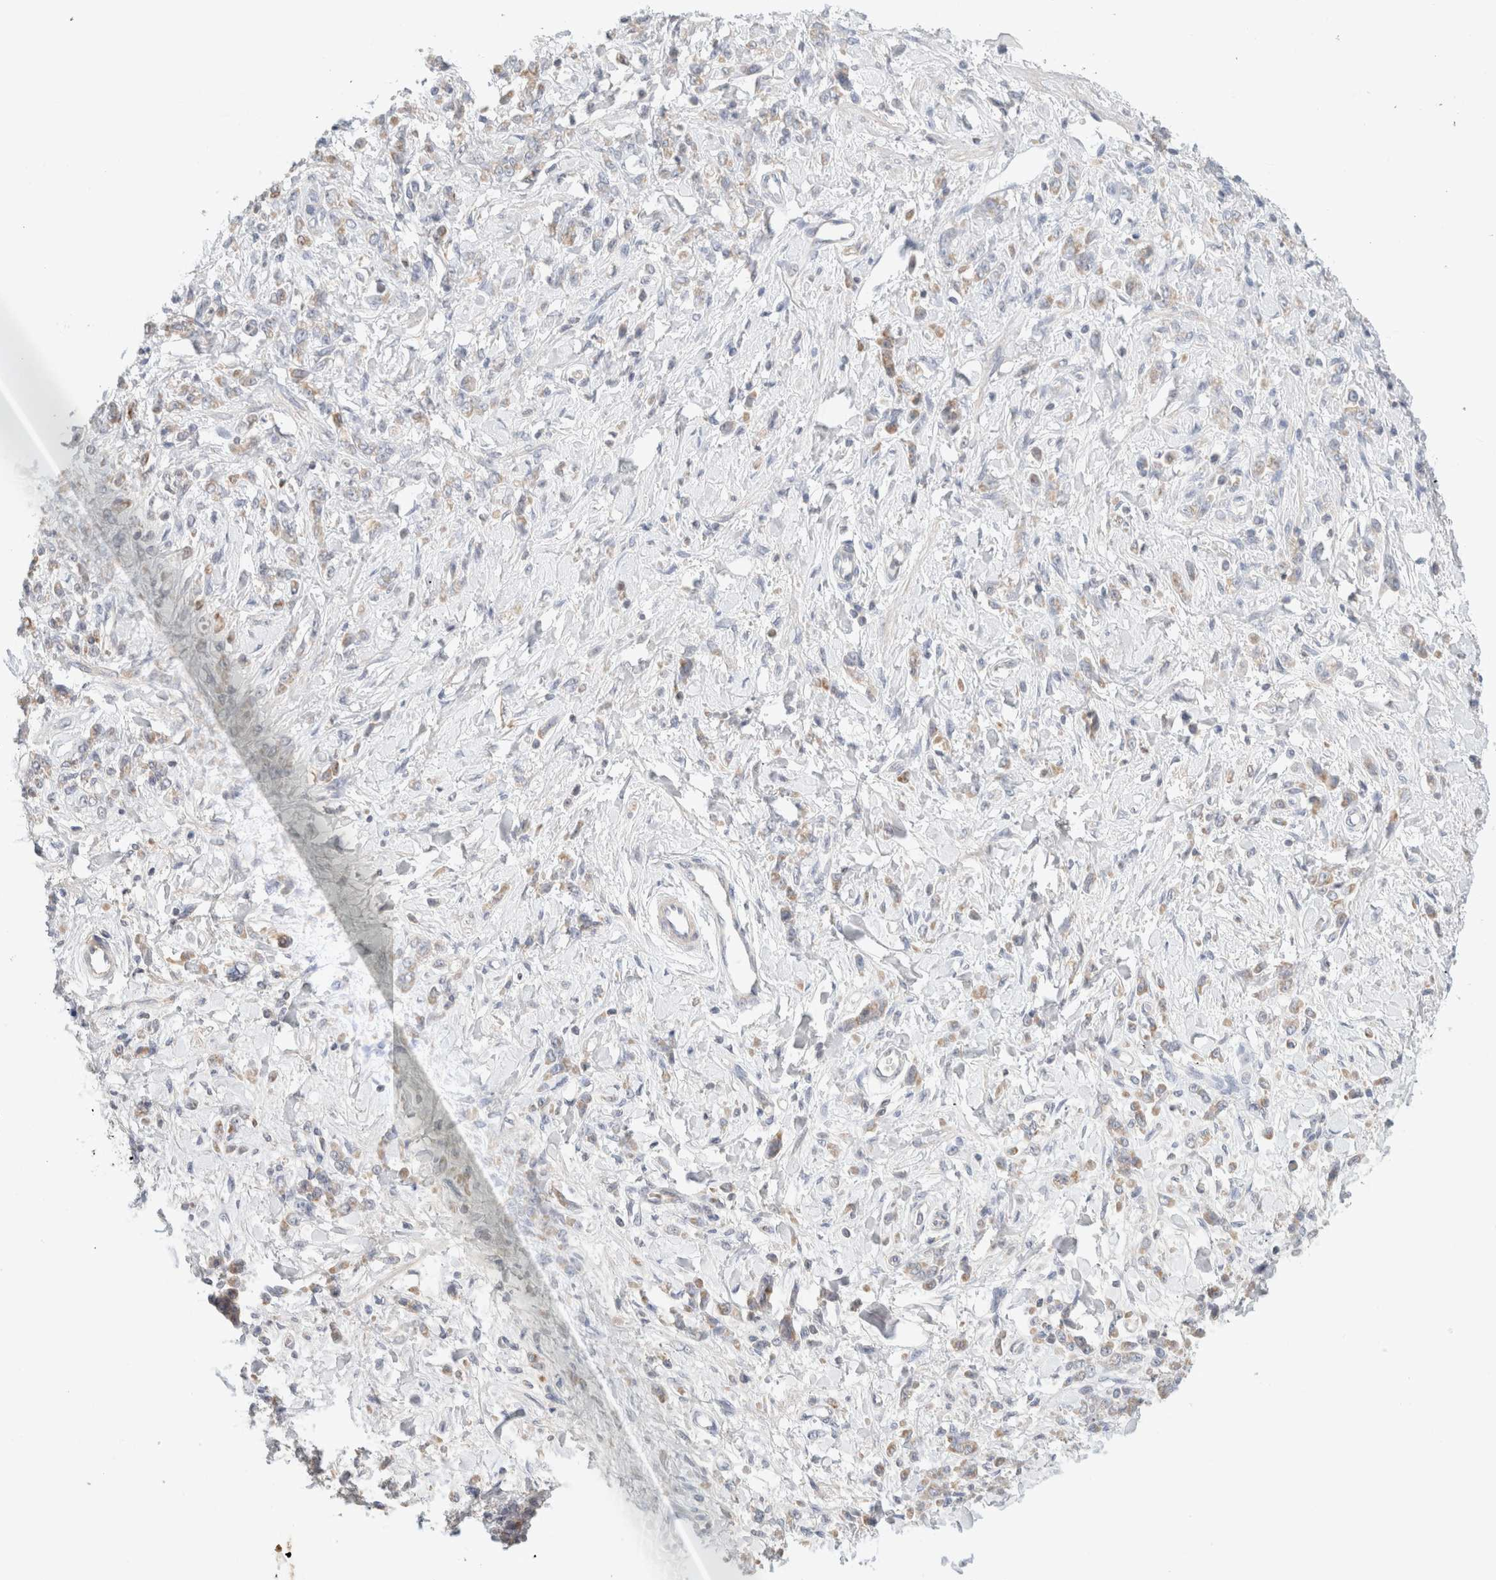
{"staining": {"intensity": "negative", "quantity": "none", "location": "none"}, "tissue": "stomach cancer", "cell_type": "Tumor cells", "image_type": "cancer", "snomed": [{"axis": "morphology", "description": "Normal tissue, NOS"}, {"axis": "morphology", "description": "Adenocarcinoma, NOS"}, {"axis": "topography", "description": "Stomach"}], "caption": "Human adenocarcinoma (stomach) stained for a protein using immunohistochemistry (IHC) demonstrates no expression in tumor cells.", "gene": "MRM3", "patient": {"sex": "male", "age": 82}}